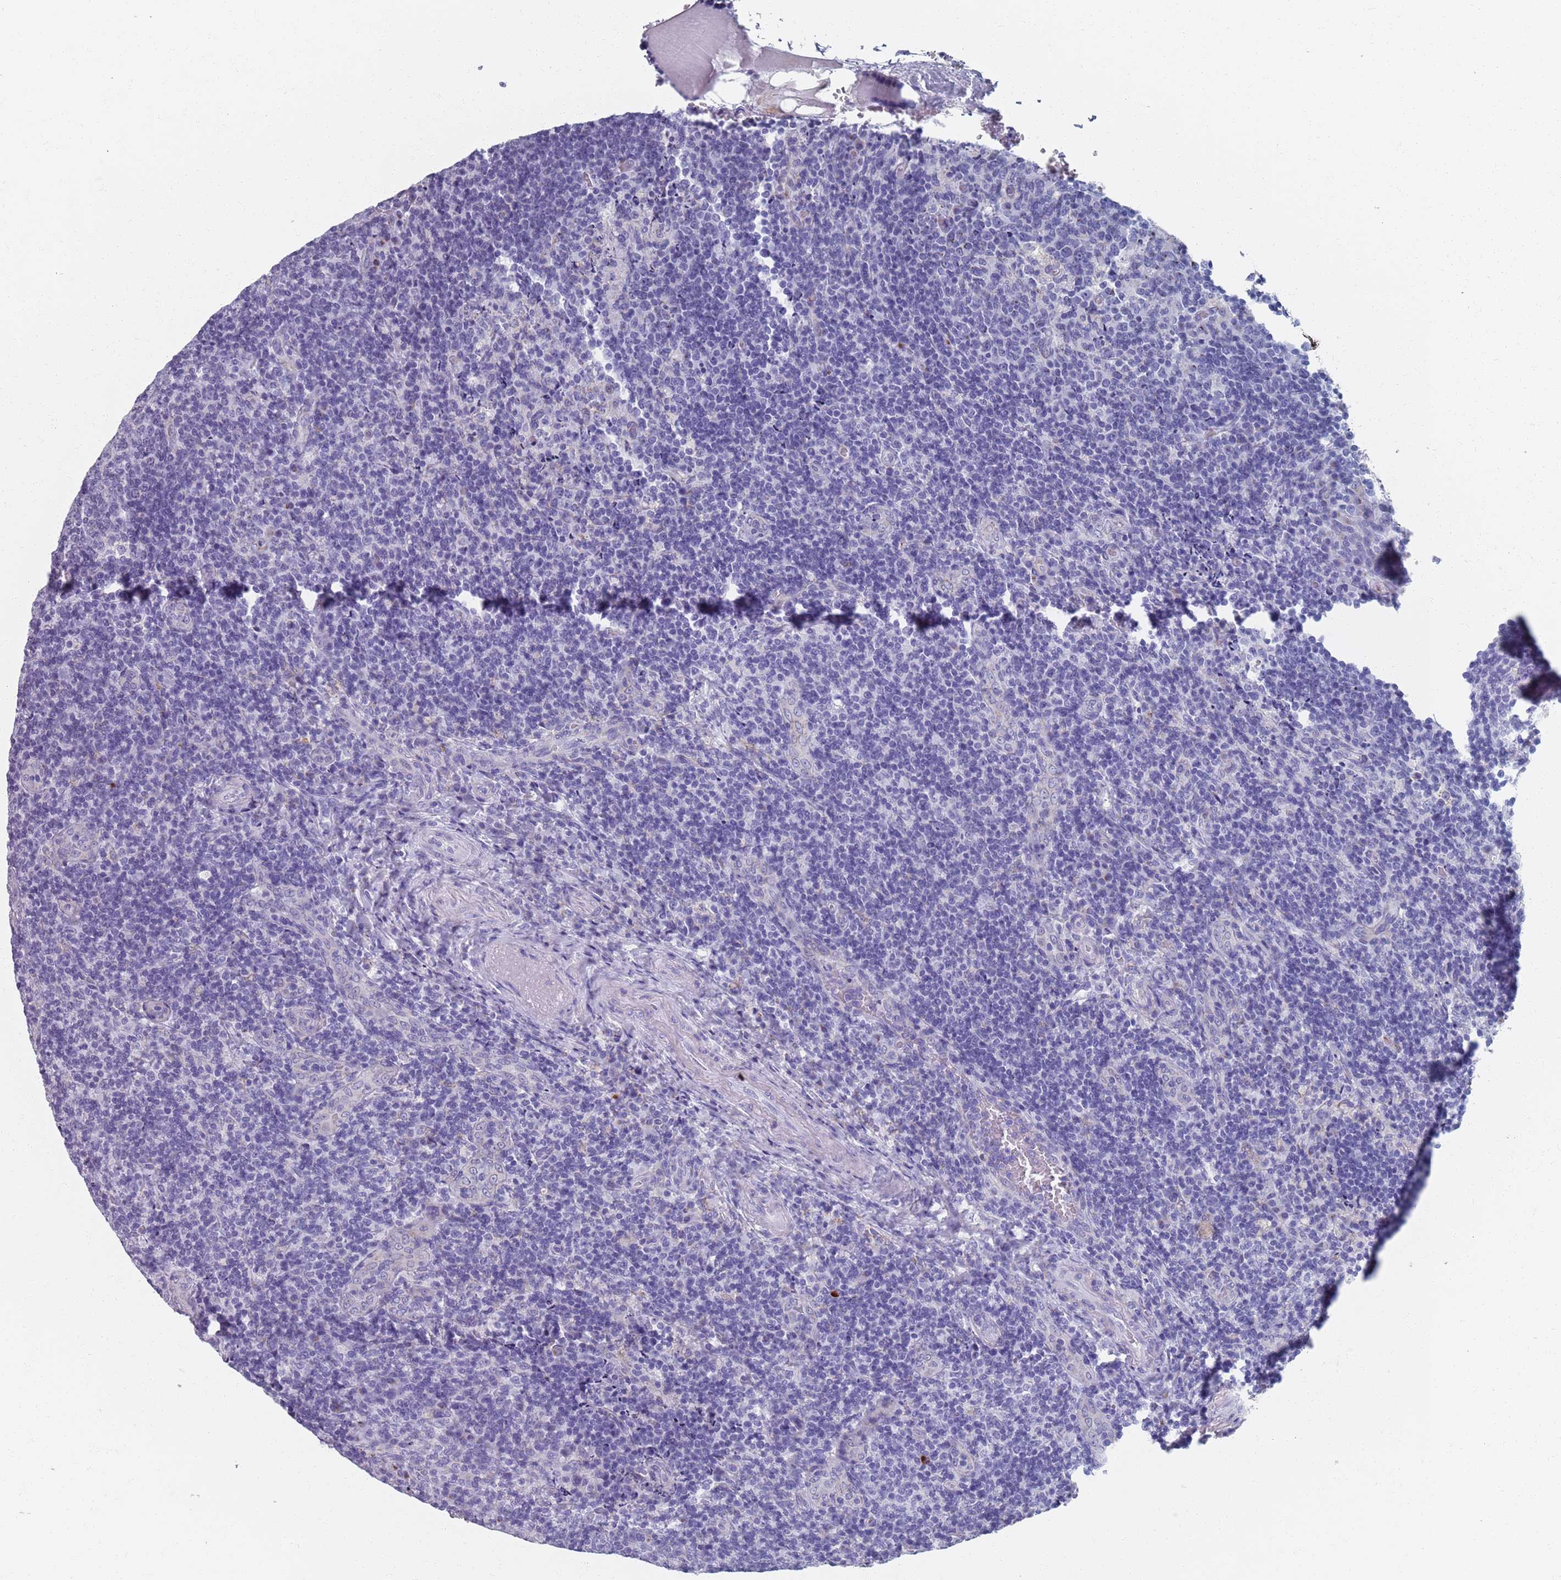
{"staining": {"intensity": "negative", "quantity": "none", "location": "none"}, "tissue": "tonsil", "cell_type": "Germinal center cells", "image_type": "normal", "snomed": [{"axis": "morphology", "description": "Normal tissue, NOS"}, {"axis": "topography", "description": "Tonsil"}], "caption": "This micrograph is of normal tonsil stained with immunohistochemistry (IHC) to label a protein in brown with the nuclei are counter-stained blue. There is no positivity in germinal center cells. (DAB (3,3'-diaminobenzidine) IHC, high magnification).", "gene": "PLOD1", "patient": {"sex": "male", "age": 17}}